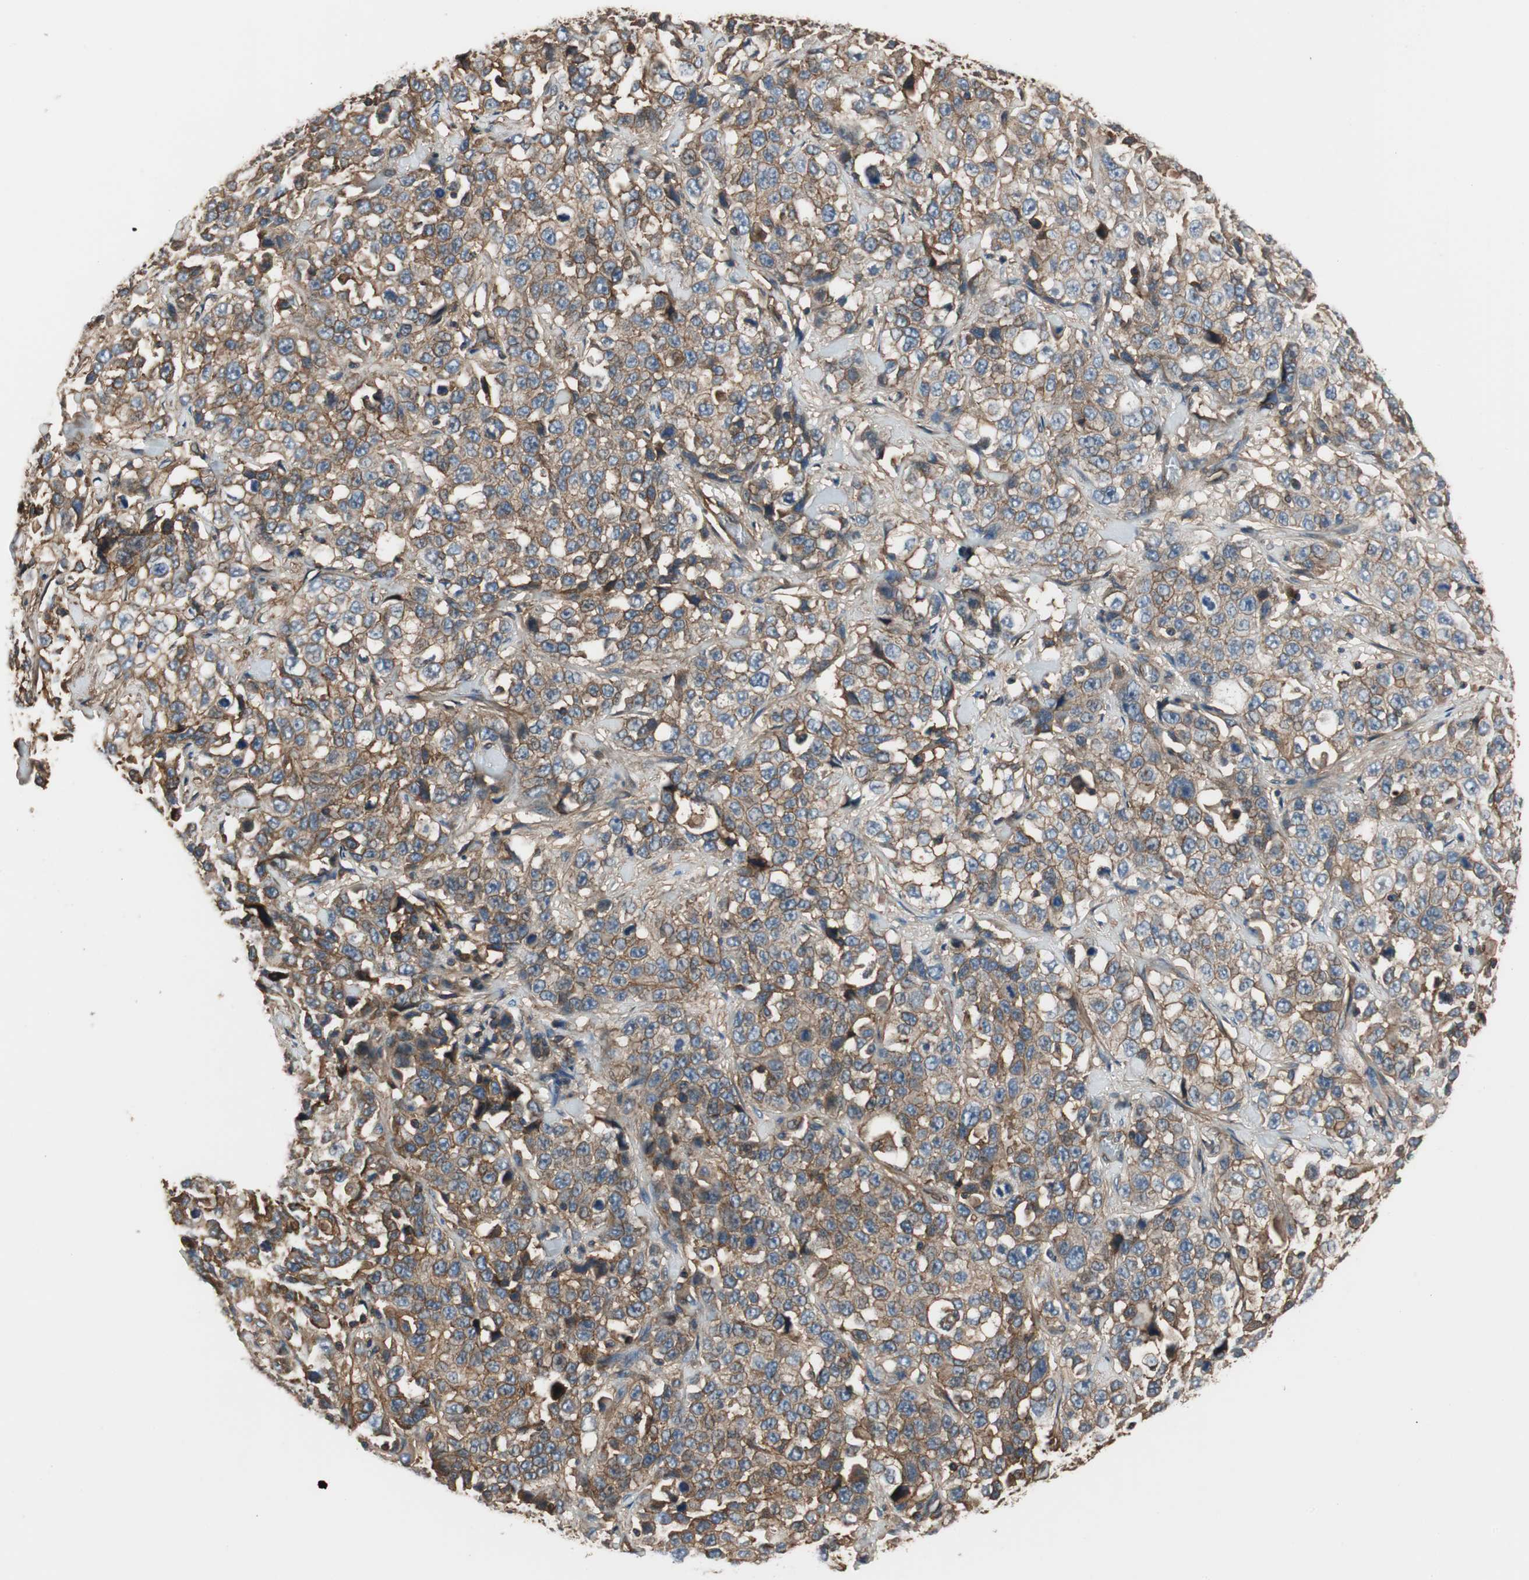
{"staining": {"intensity": "moderate", "quantity": "25%-75%", "location": "cytoplasmic/membranous"}, "tissue": "stomach cancer", "cell_type": "Tumor cells", "image_type": "cancer", "snomed": [{"axis": "morphology", "description": "Normal tissue, NOS"}, {"axis": "morphology", "description": "Adenocarcinoma, NOS"}, {"axis": "topography", "description": "Stomach"}], "caption": "IHC image of neoplastic tissue: human adenocarcinoma (stomach) stained using immunohistochemistry shows medium levels of moderate protein expression localized specifically in the cytoplasmic/membranous of tumor cells, appearing as a cytoplasmic/membranous brown color.", "gene": "IL1RL1", "patient": {"sex": "male", "age": 48}}